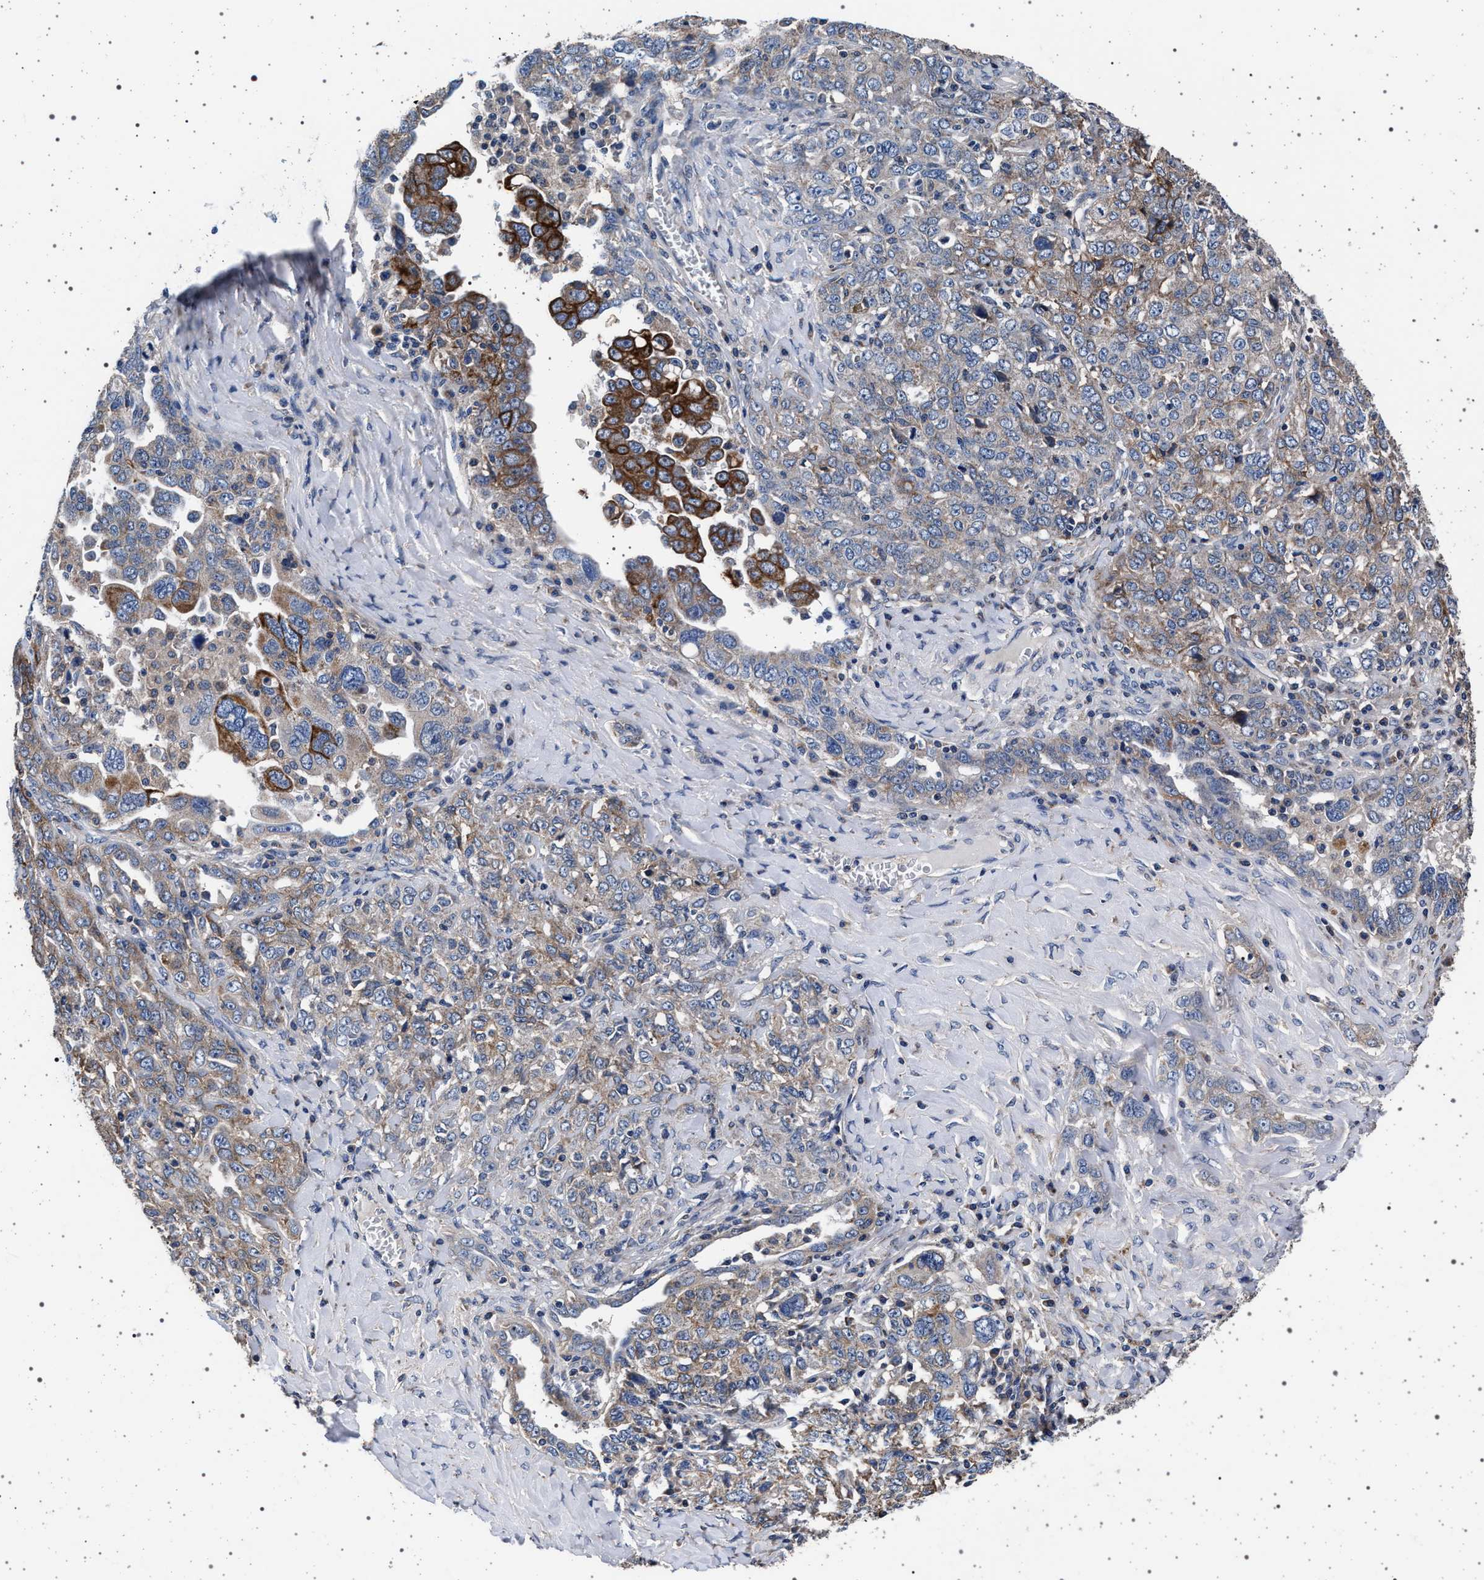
{"staining": {"intensity": "strong", "quantity": "<25%", "location": "cytoplasmic/membranous"}, "tissue": "ovarian cancer", "cell_type": "Tumor cells", "image_type": "cancer", "snomed": [{"axis": "morphology", "description": "Carcinoma, endometroid"}, {"axis": "topography", "description": "Ovary"}], "caption": "Brown immunohistochemical staining in human ovarian cancer (endometroid carcinoma) exhibits strong cytoplasmic/membranous positivity in about <25% of tumor cells.", "gene": "MAP3K2", "patient": {"sex": "female", "age": 62}}